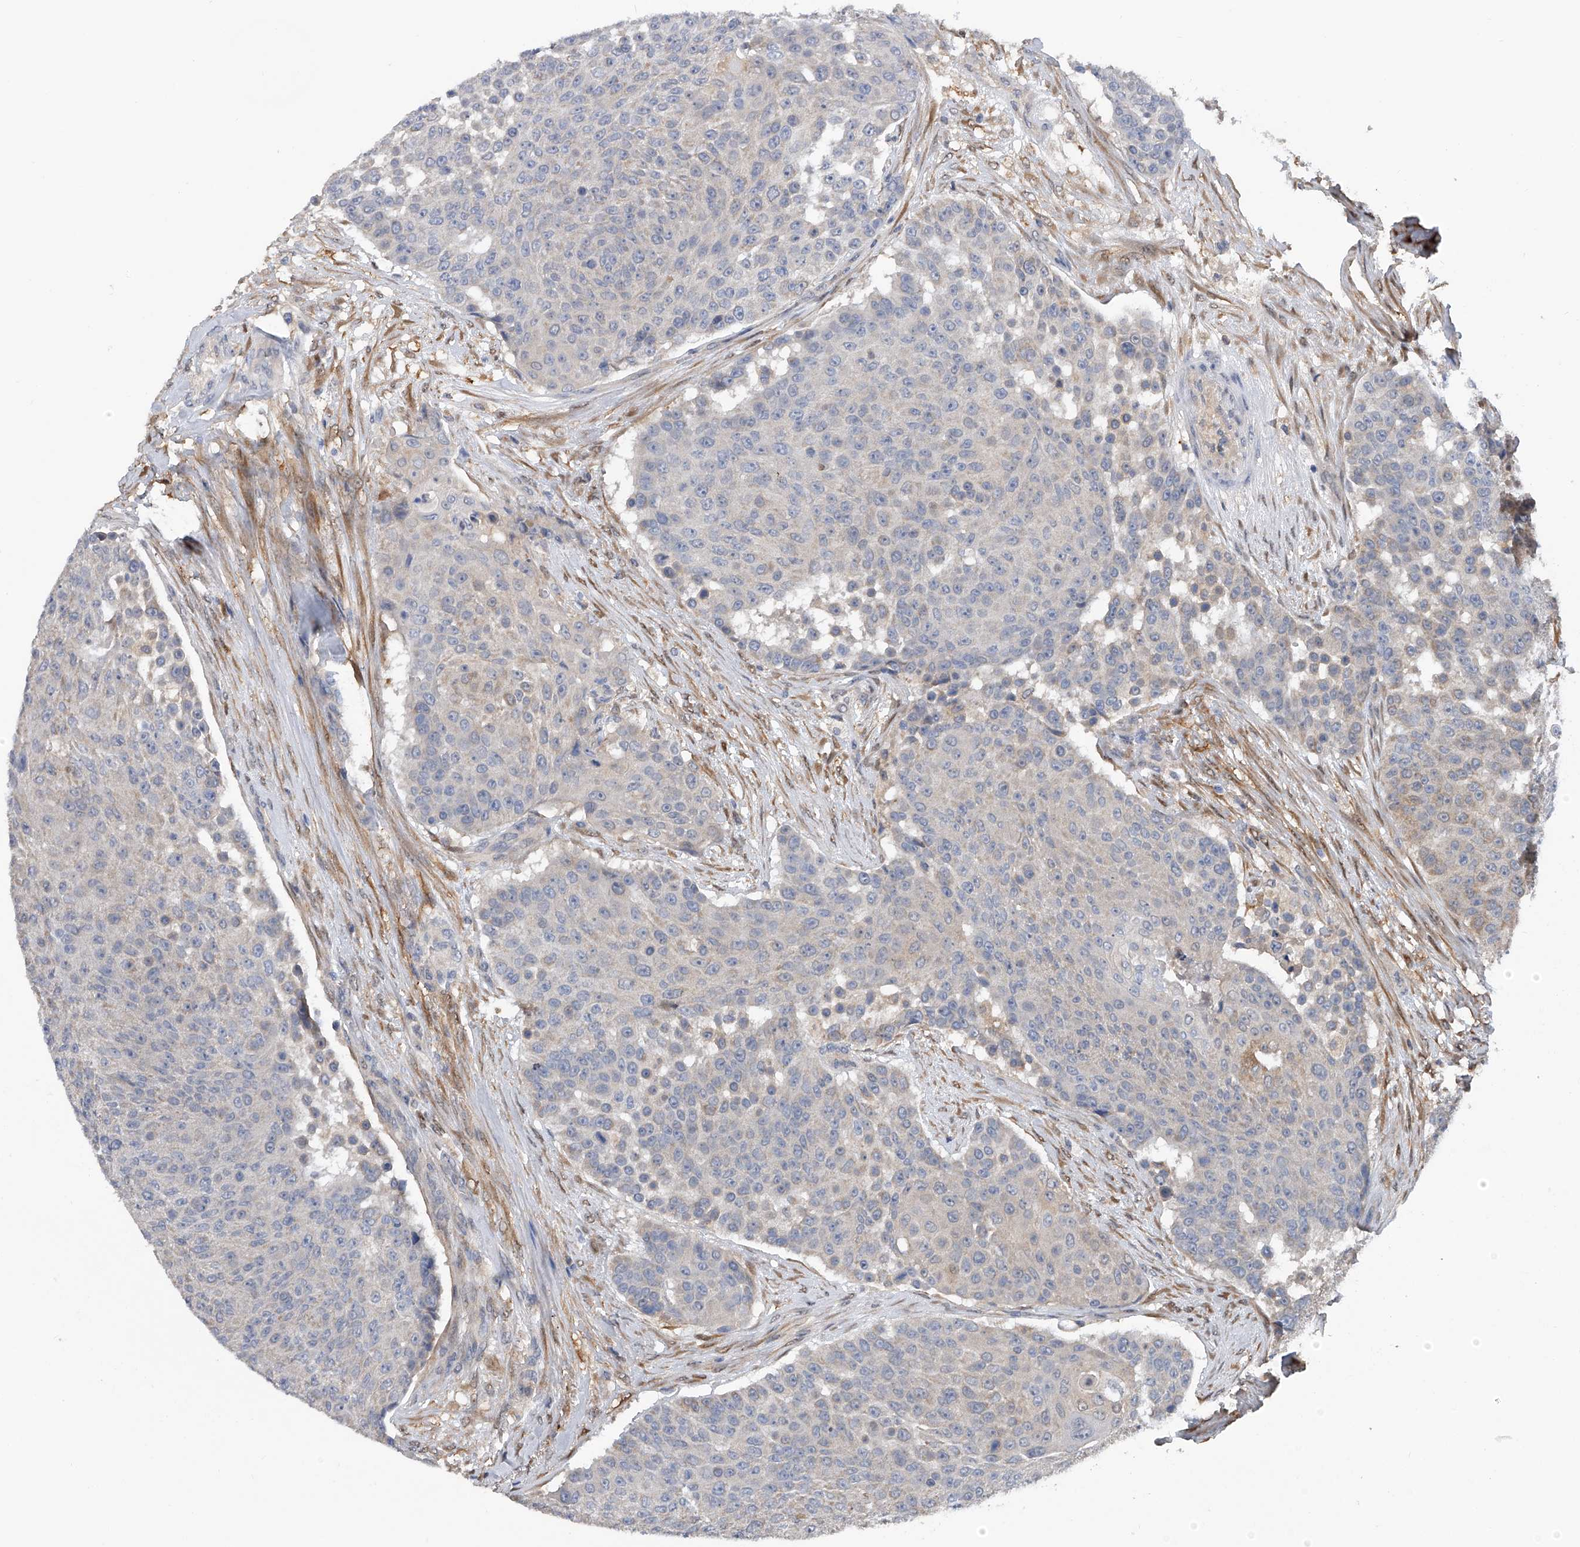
{"staining": {"intensity": "negative", "quantity": "none", "location": "none"}, "tissue": "urothelial cancer", "cell_type": "Tumor cells", "image_type": "cancer", "snomed": [{"axis": "morphology", "description": "Urothelial carcinoma, High grade"}, {"axis": "topography", "description": "Urinary bladder"}], "caption": "This histopathology image is of urothelial cancer stained with immunohistochemistry to label a protein in brown with the nuclei are counter-stained blue. There is no positivity in tumor cells.", "gene": "PGM3", "patient": {"sex": "female", "age": 63}}